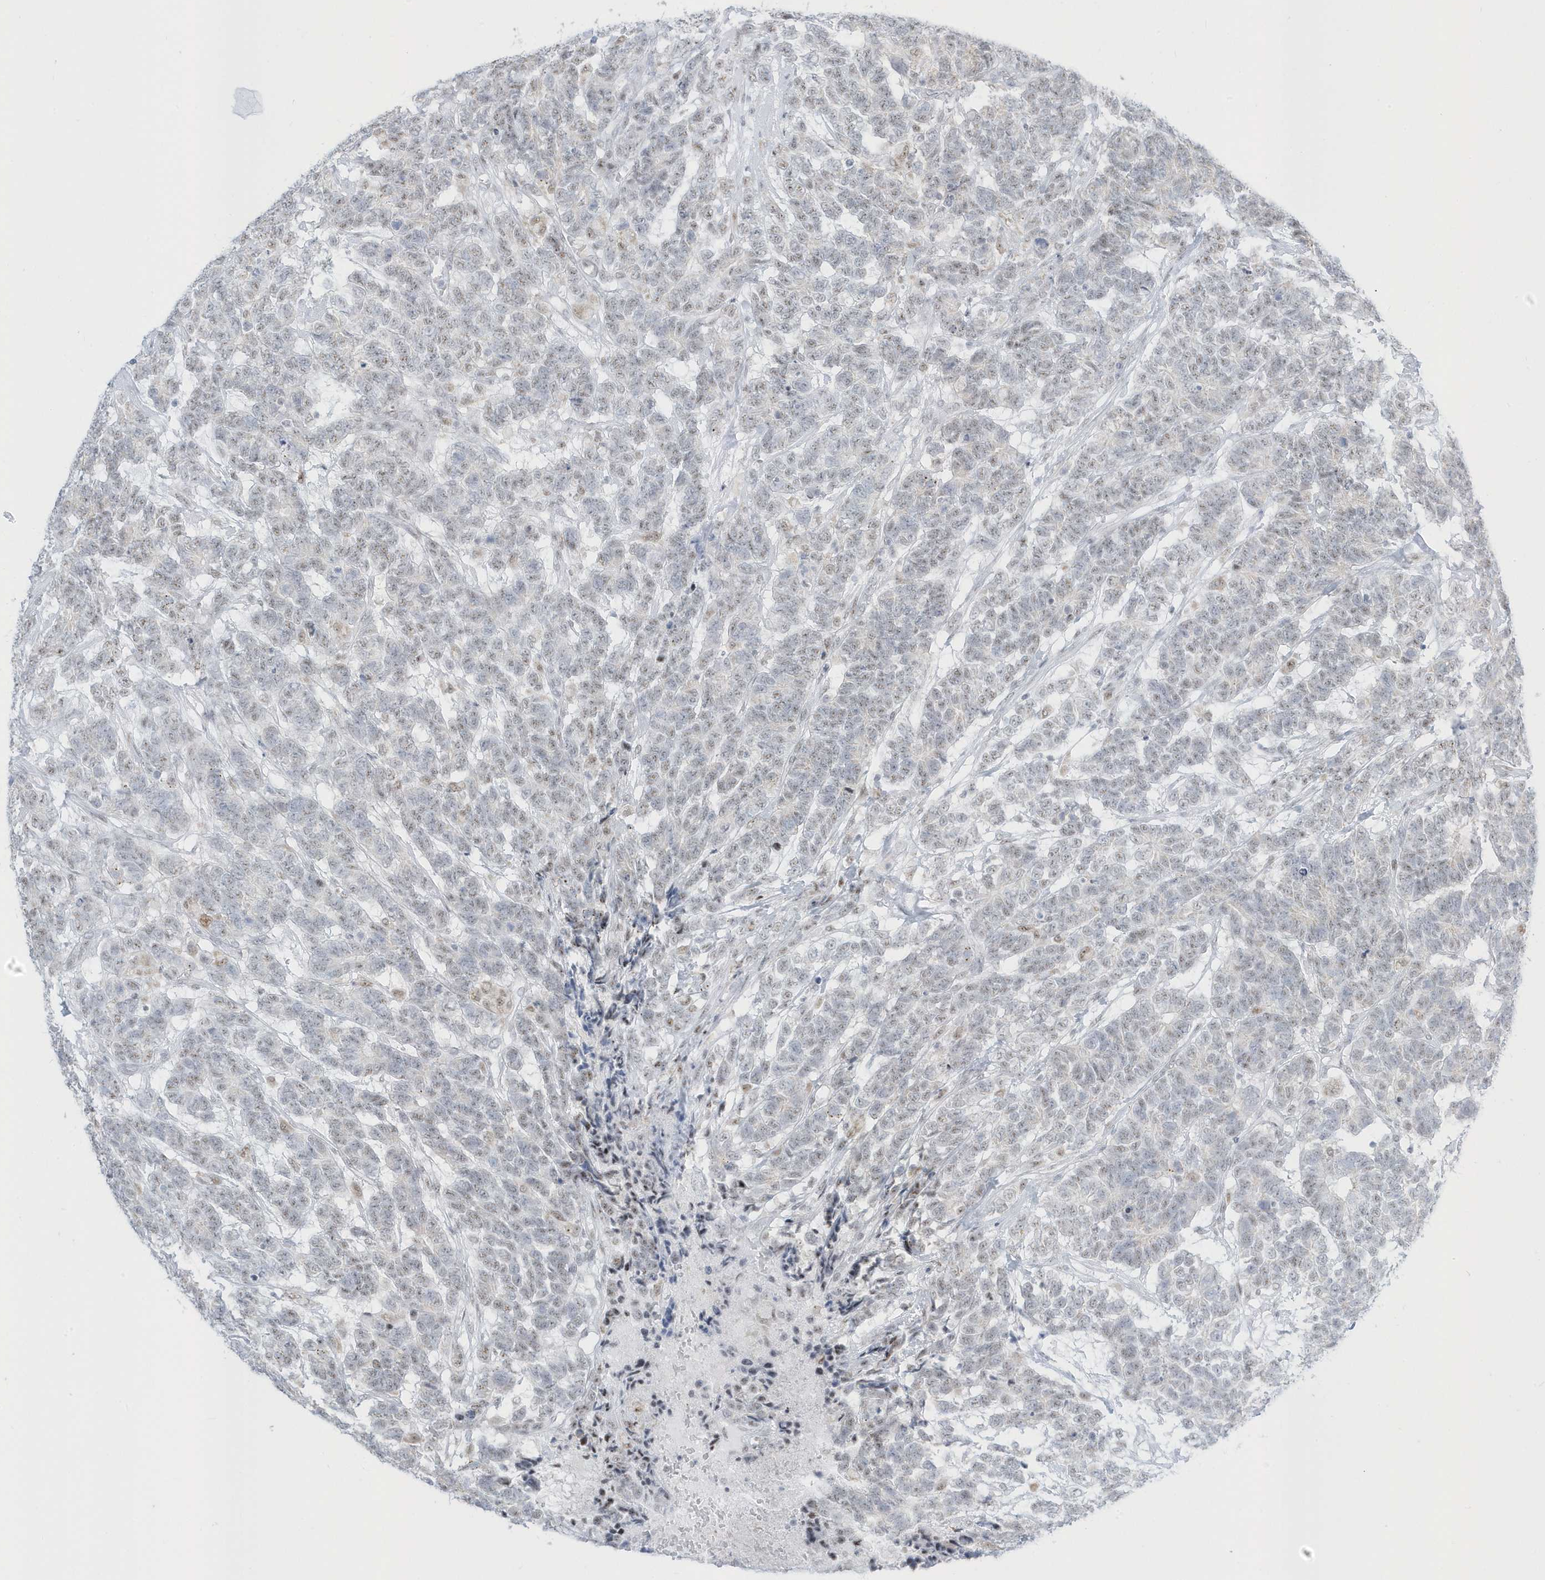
{"staining": {"intensity": "weak", "quantity": "25%-75%", "location": "nuclear"}, "tissue": "testis cancer", "cell_type": "Tumor cells", "image_type": "cancer", "snomed": [{"axis": "morphology", "description": "Carcinoma, Embryonal, NOS"}, {"axis": "topography", "description": "Testis"}], "caption": "Immunohistochemical staining of human embryonal carcinoma (testis) displays weak nuclear protein staining in about 25%-75% of tumor cells.", "gene": "PLEKHN1", "patient": {"sex": "male", "age": 26}}